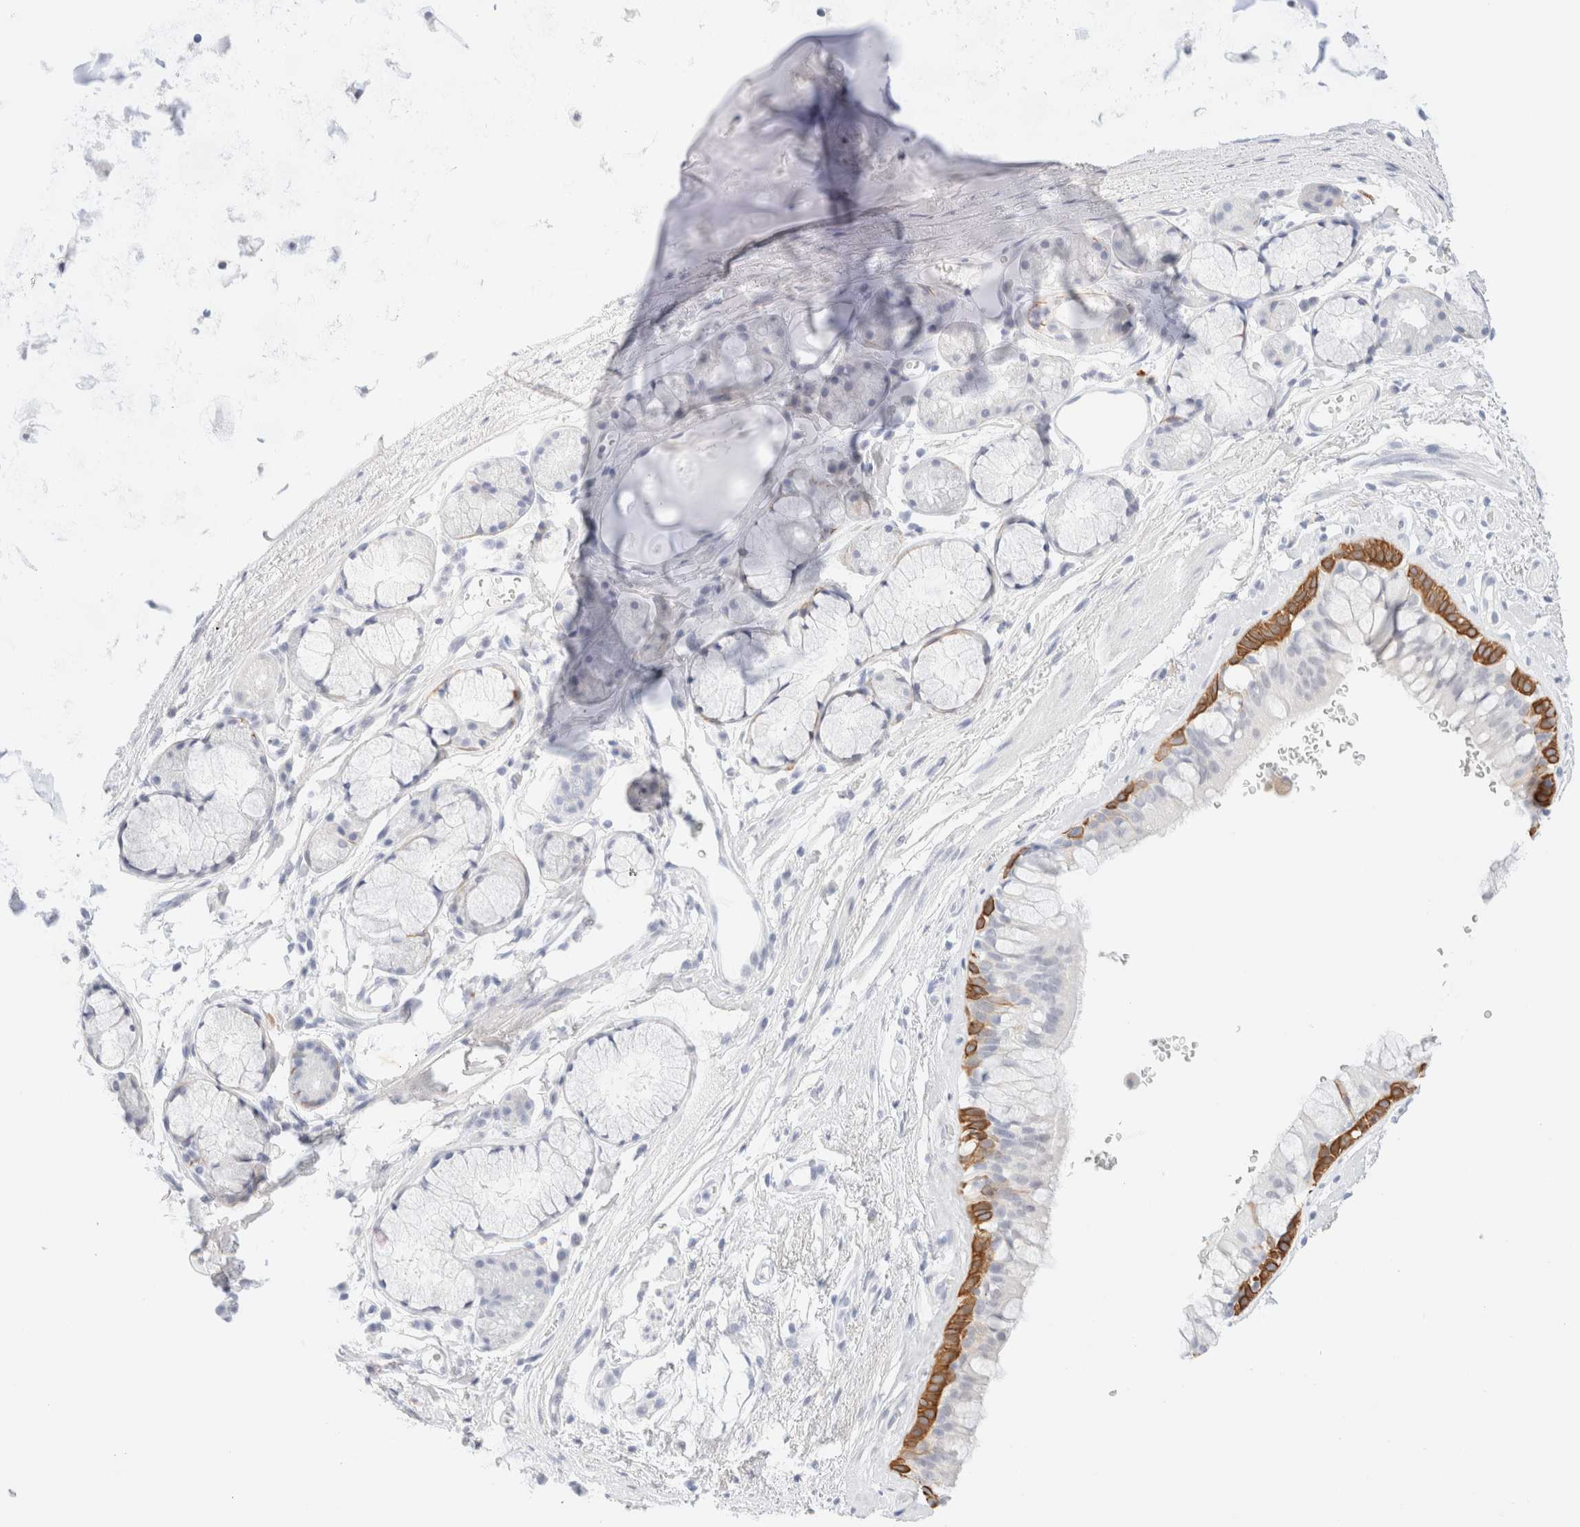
{"staining": {"intensity": "strong", "quantity": "25%-75%", "location": "cytoplasmic/membranous"}, "tissue": "bronchus", "cell_type": "Respiratory epithelial cells", "image_type": "normal", "snomed": [{"axis": "morphology", "description": "Normal tissue, NOS"}, {"axis": "topography", "description": "Cartilage tissue"}, {"axis": "topography", "description": "Bronchus"}], "caption": "Bronchus stained with IHC displays strong cytoplasmic/membranous staining in about 25%-75% of respiratory epithelial cells.", "gene": "KRT15", "patient": {"sex": "female", "age": 53}}